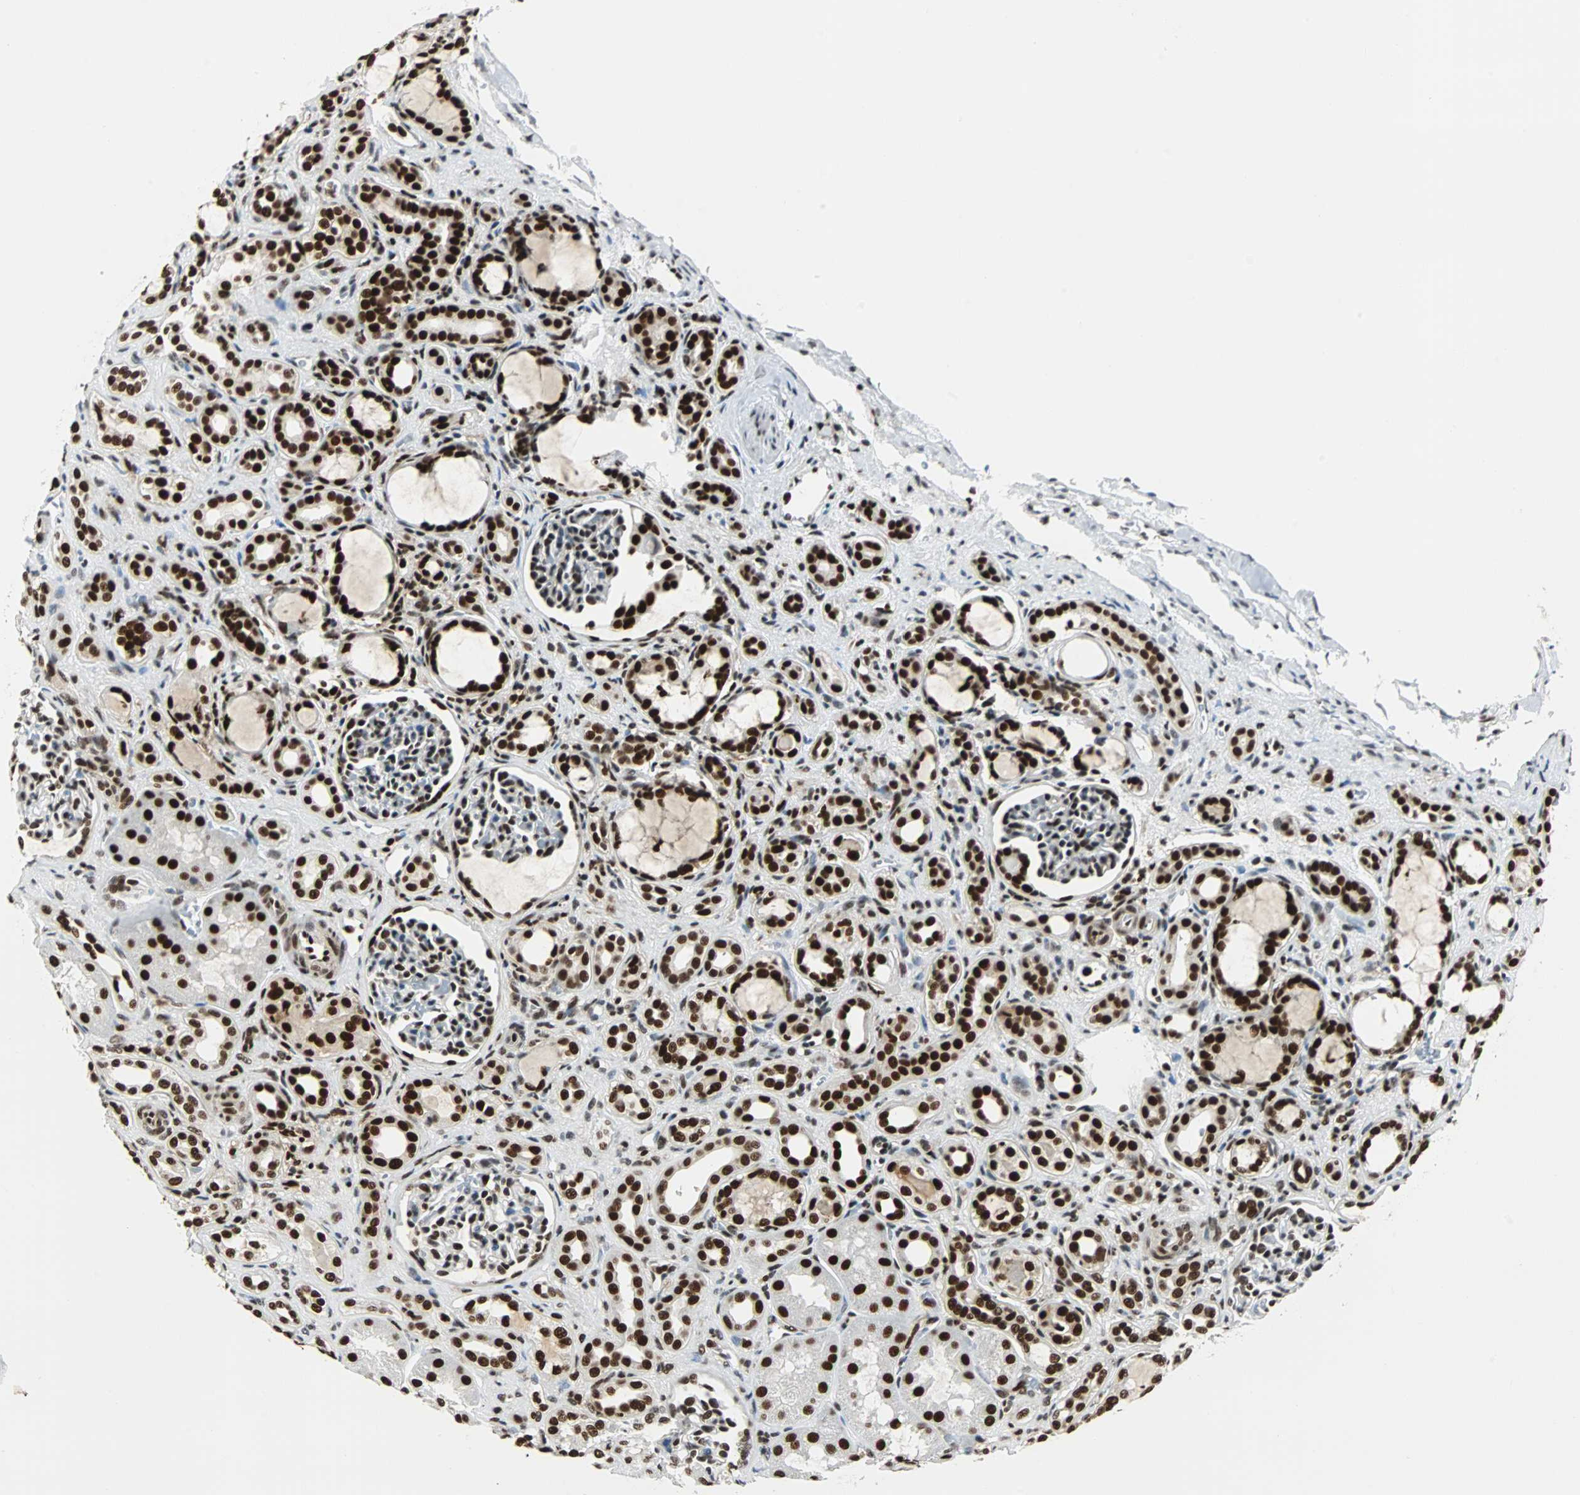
{"staining": {"intensity": "strong", "quantity": ">75%", "location": "nuclear"}, "tissue": "kidney", "cell_type": "Cells in glomeruli", "image_type": "normal", "snomed": [{"axis": "morphology", "description": "Normal tissue, NOS"}, {"axis": "topography", "description": "Kidney"}], "caption": "The image shows staining of benign kidney, revealing strong nuclear protein staining (brown color) within cells in glomeruli.", "gene": "XRCC4", "patient": {"sex": "male", "age": 7}}